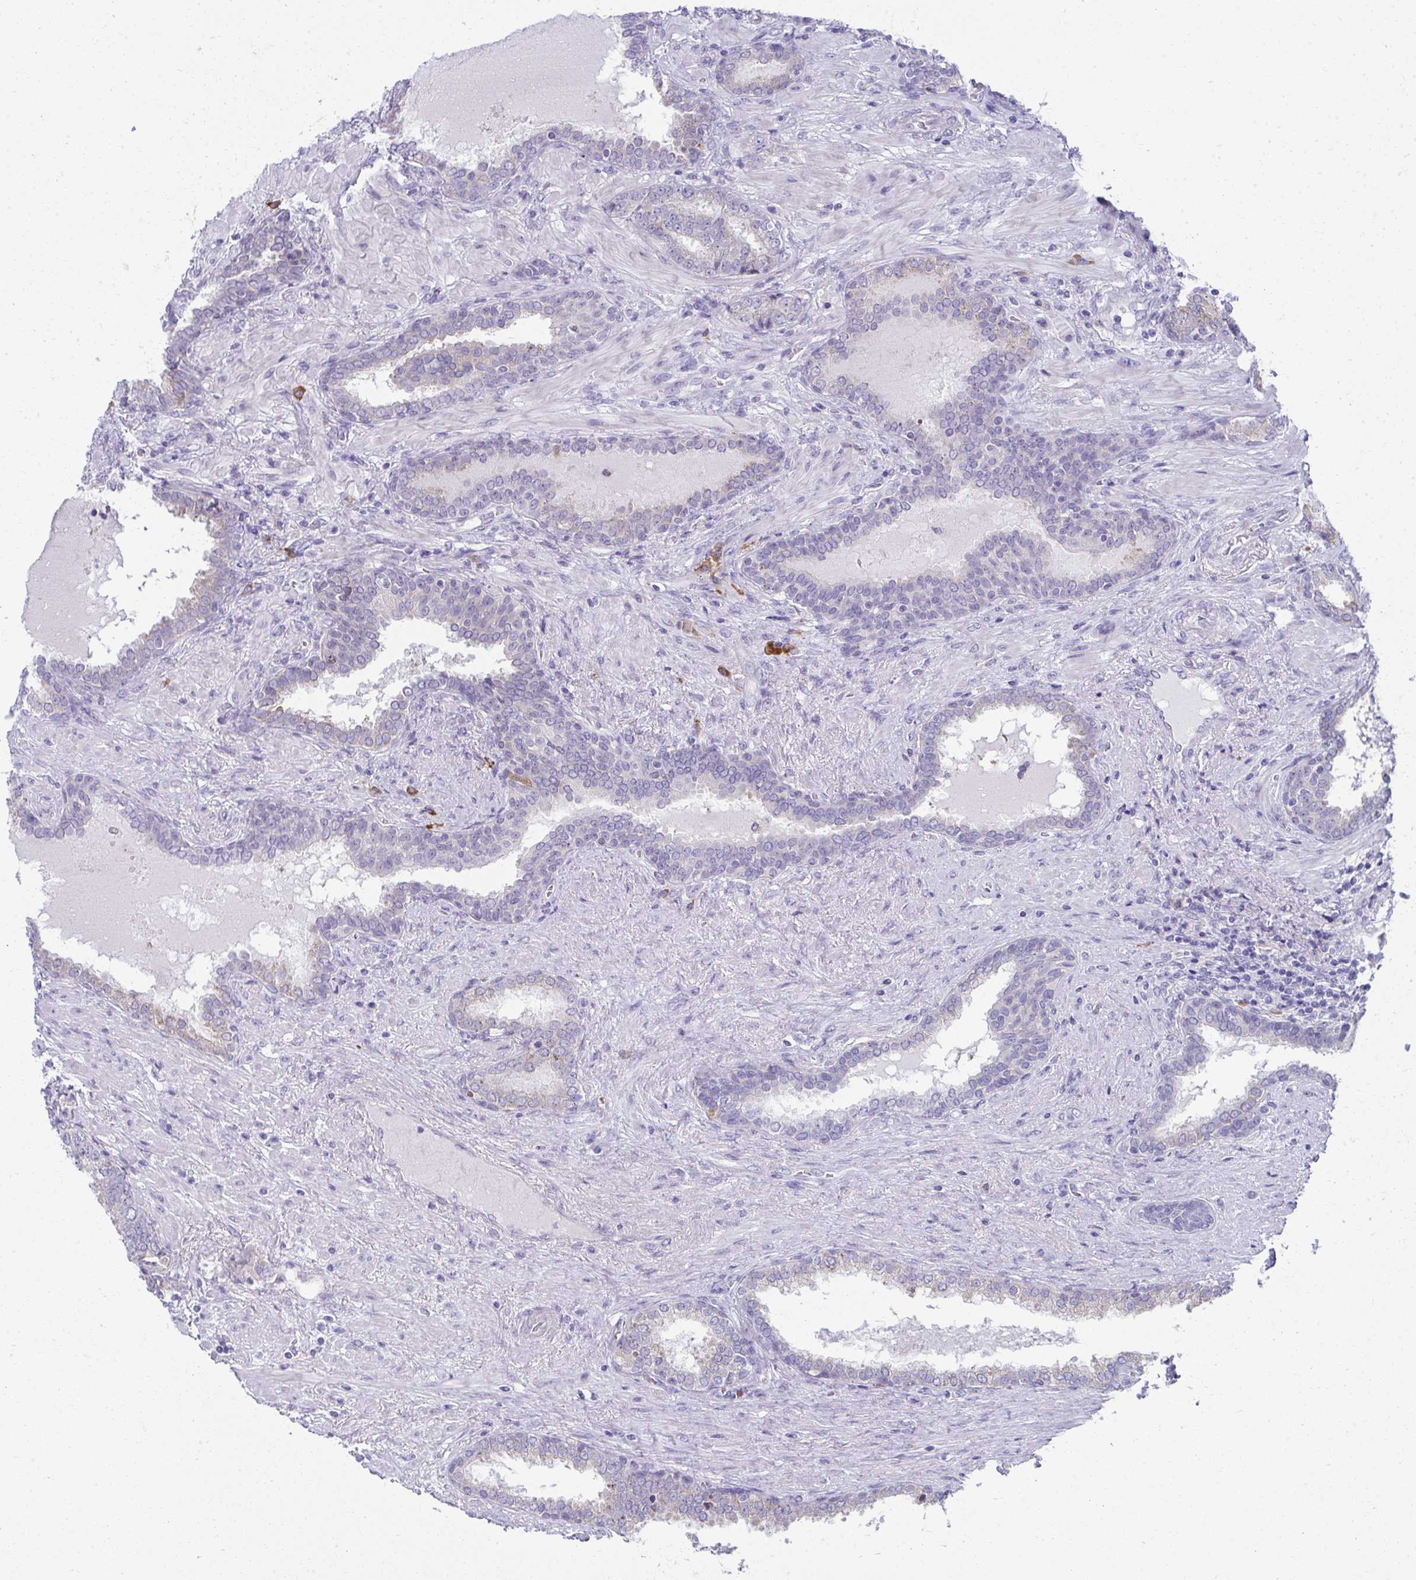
{"staining": {"intensity": "negative", "quantity": "none", "location": "none"}, "tissue": "prostate cancer", "cell_type": "Tumor cells", "image_type": "cancer", "snomed": [{"axis": "morphology", "description": "Adenocarcinoma, High grade"}, {"axis": "topography", "description": "Prostate"}], "caption": "This is an immunohistochemistry micrograph of human prostate cancer (adenocarcinoma (high-grade)). There is no expression in tumor cells.", "gene": "FASLG", "patient": {"sex": "male", "age": 72}}